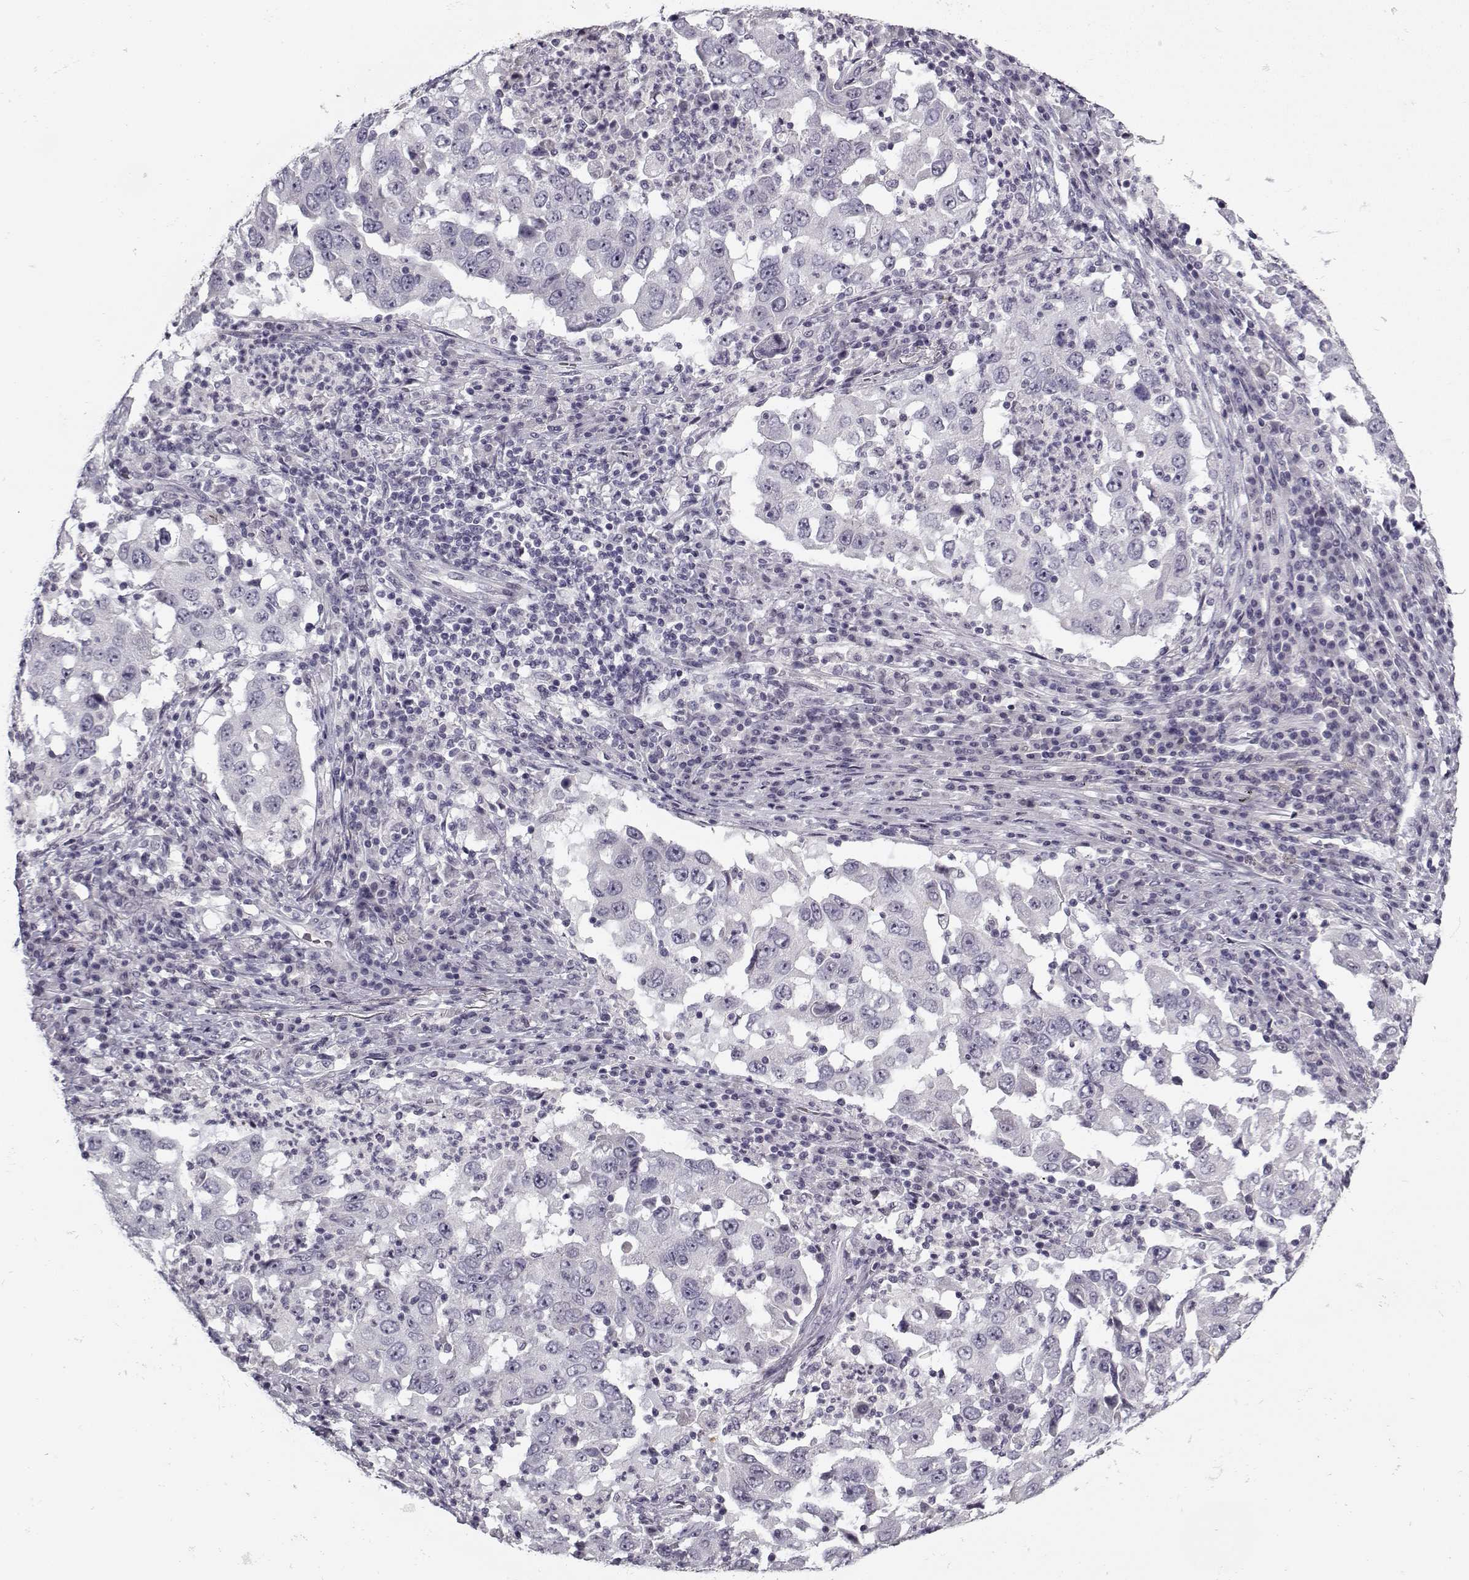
{"staining": {"intensity": "negative", "quantity": "none", "location": "none"}, "tissue": "lung cancer", "cell_type": "Tumor cells", "image_type": "cancer", "snomed": [{"axis": "morphology", "description": "Adenocarcinoma, NOS"}, {"axis": "topography", "description": "Lung"}], "caption": "Histopathology image shows no significant protein positivity in tumor cells of lung cancer (adenocarcinoma).", "gene": "SNCA", "patient": {"sex": "male", "age": 73}}